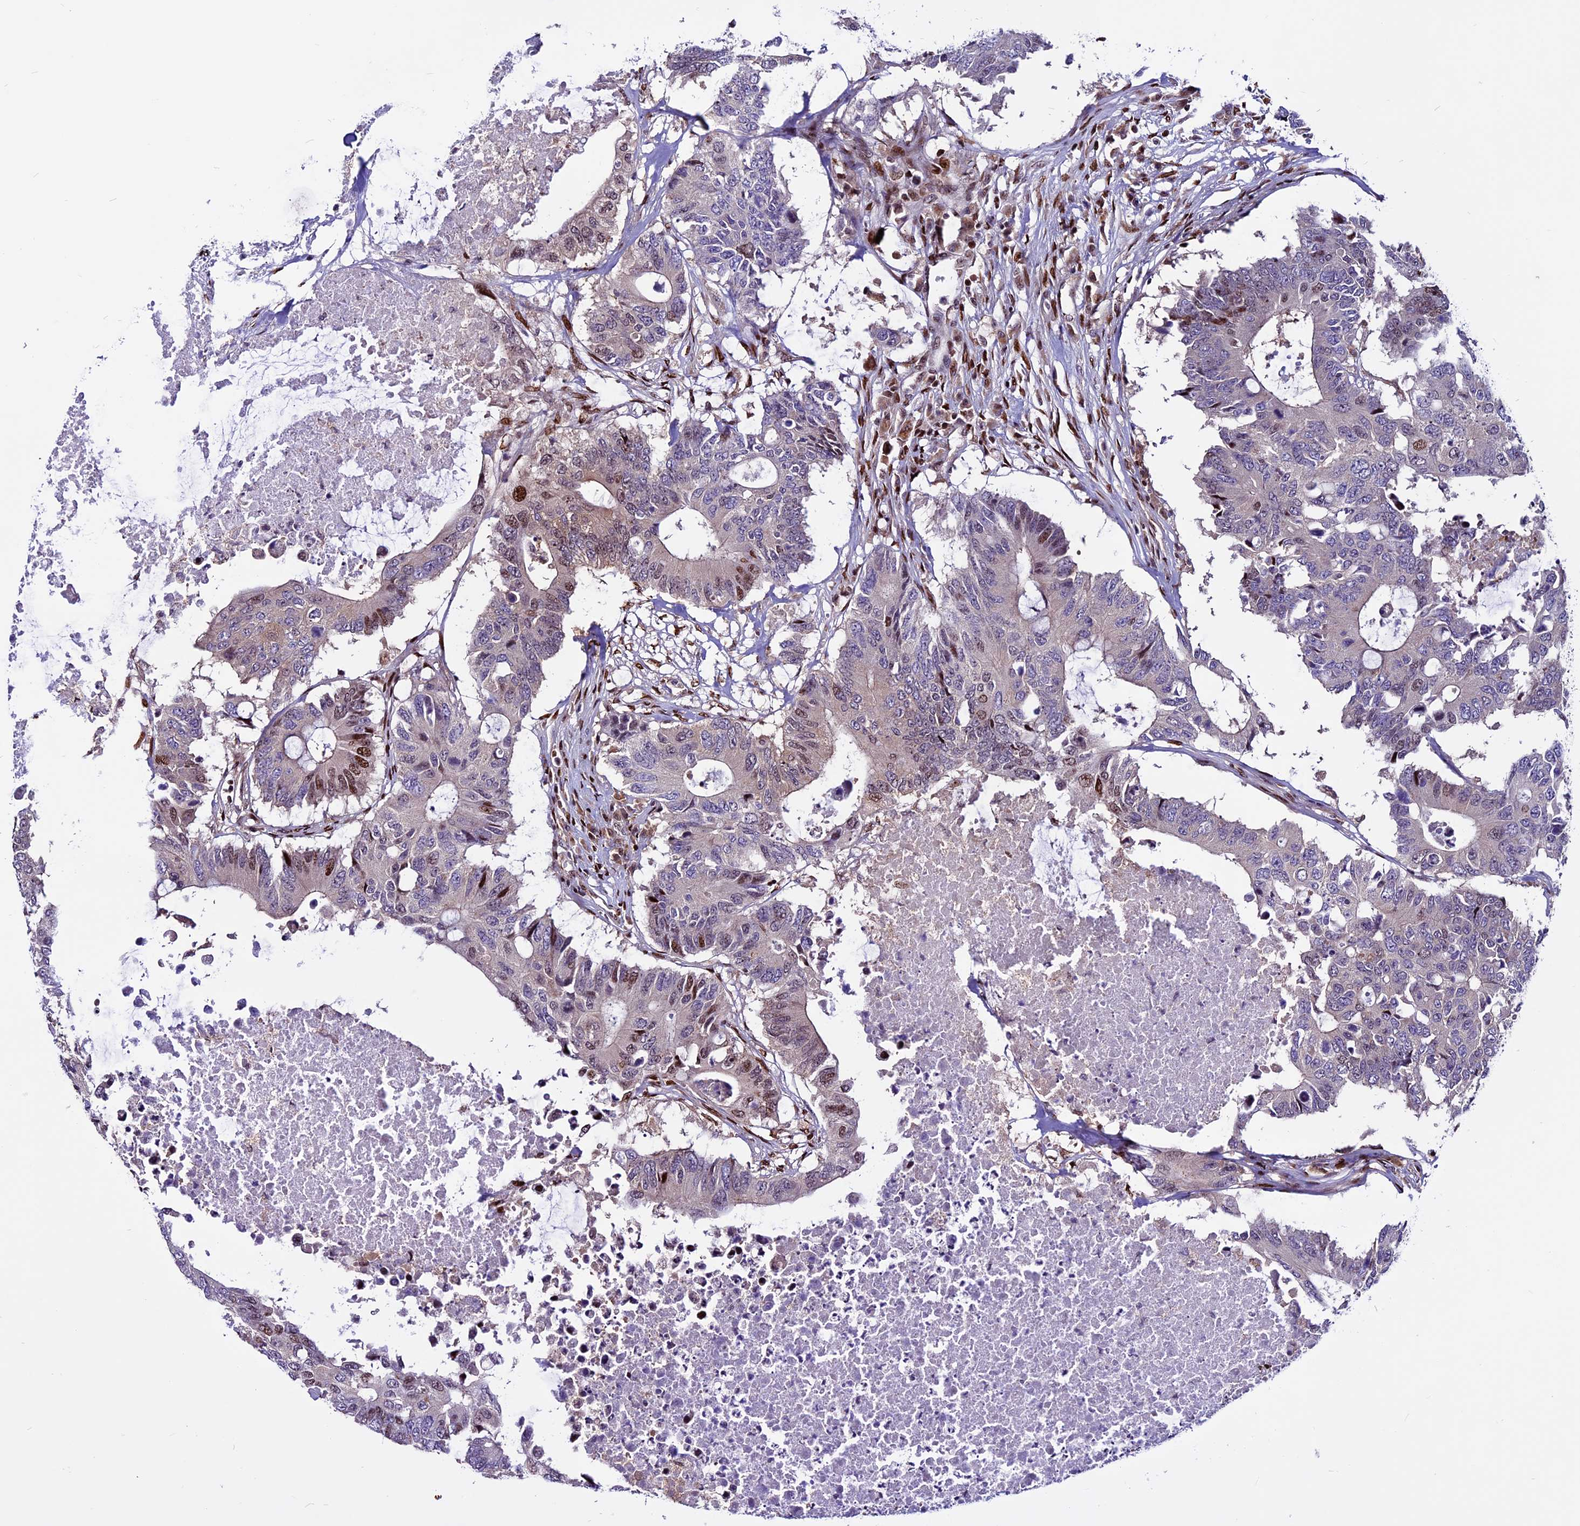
{"staining": {"intensity": "moderate", "quantity": "<25%", "location": "nuclear"}, "tissue": "colorectal cancer", "cell_type": "Tumor cells", "image_type": "cancer", "snomed": [{"axis": "morphology", "description": "Adenocarcinoma, NOS"}, {"axis": "topography", "description": "Colon"}], "caption": "Immunohistochemical staining of colorectal adenocarcinoma exhibits moderate nuclear protein positivity in about <25% of tumor cells.", "gene": "RINL", "patient": {"sex": "male", "age": 71}}